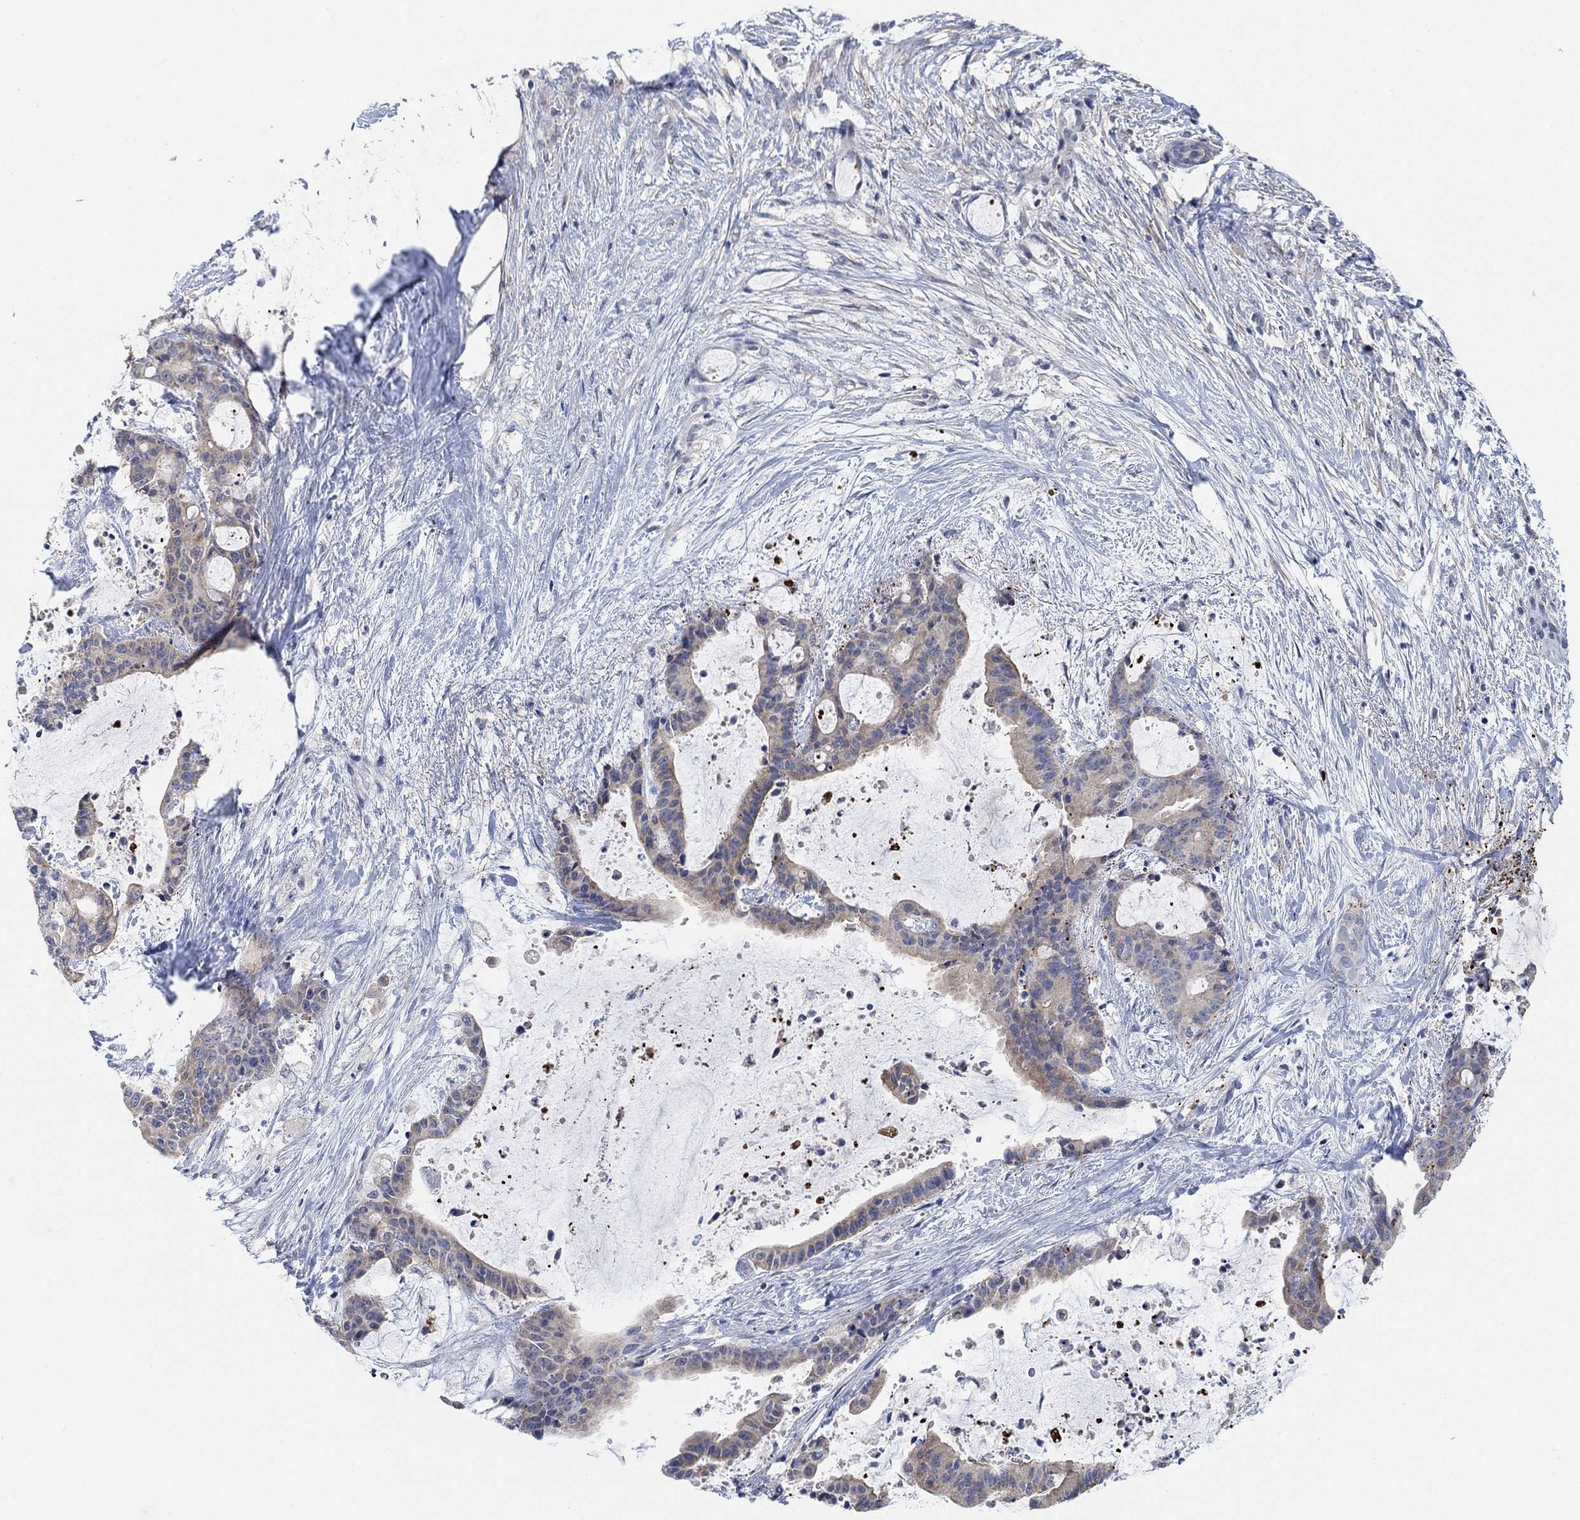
{"staining": {"intensity": "moderate", "quantity": "<25%", "location": "cytoplasmic/membranous"}, "tissue": "liver cancer", "cell_type": "Tumor cells", "image_type": "cancer", "snomed": [{"axis": "morphology", "description": "Cholangiocarcinoma"}, {"axis": "topography", "description": "Liver"}], "caption": "Liver cancer (cholangiocarcinoma) stained with DAB immunohistochemistry reveals low levels of moderate cytoplasmic/membranous staining in about <25% of tumor cells. The staining was performed using DAB, with brown indicating positive protein expression. Nuclei are stained blue with hematoxylin.", "gene": "RIMS1", "patient": {"sex": "female", "age": 73}}